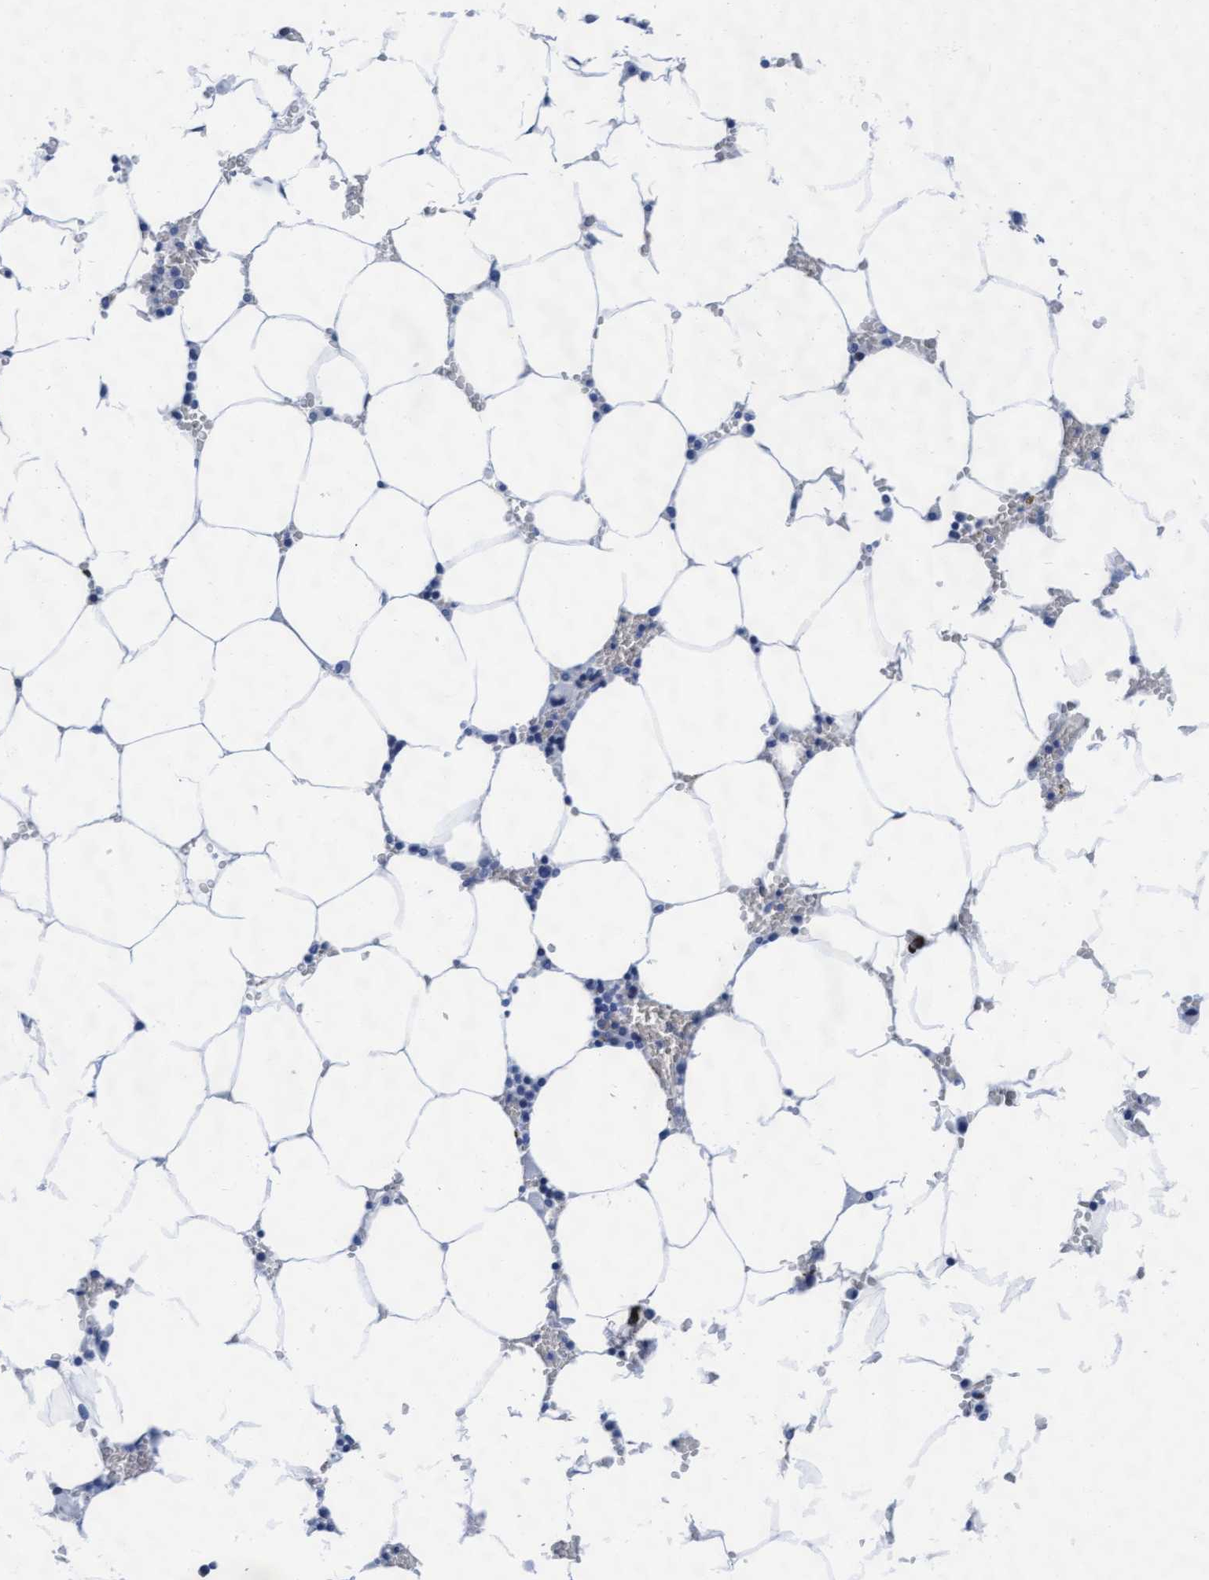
{"staining": {"intensity": "negative", "quantity": "none", "location": "none"}, "tissue": "bone marrow", "cell_type": "Hematopoietic cells", "image_type": "normal", "snomed": [{"axis": "morphology", "description": "Normal tissue, NOS"}, {"axis": "topography", "description": "Bone marrow"}], "caption": "An image of bone marrow stained for a protein displays no brown staining in hematopoietic cells. Brightfield microscopy of immunohistochemistry (IHC) stained with DAB (brown) and hematoxylin (blue), captured at high magnification.", "gene": "ARSG", "patient": {"sex": "male", "age": 70}}